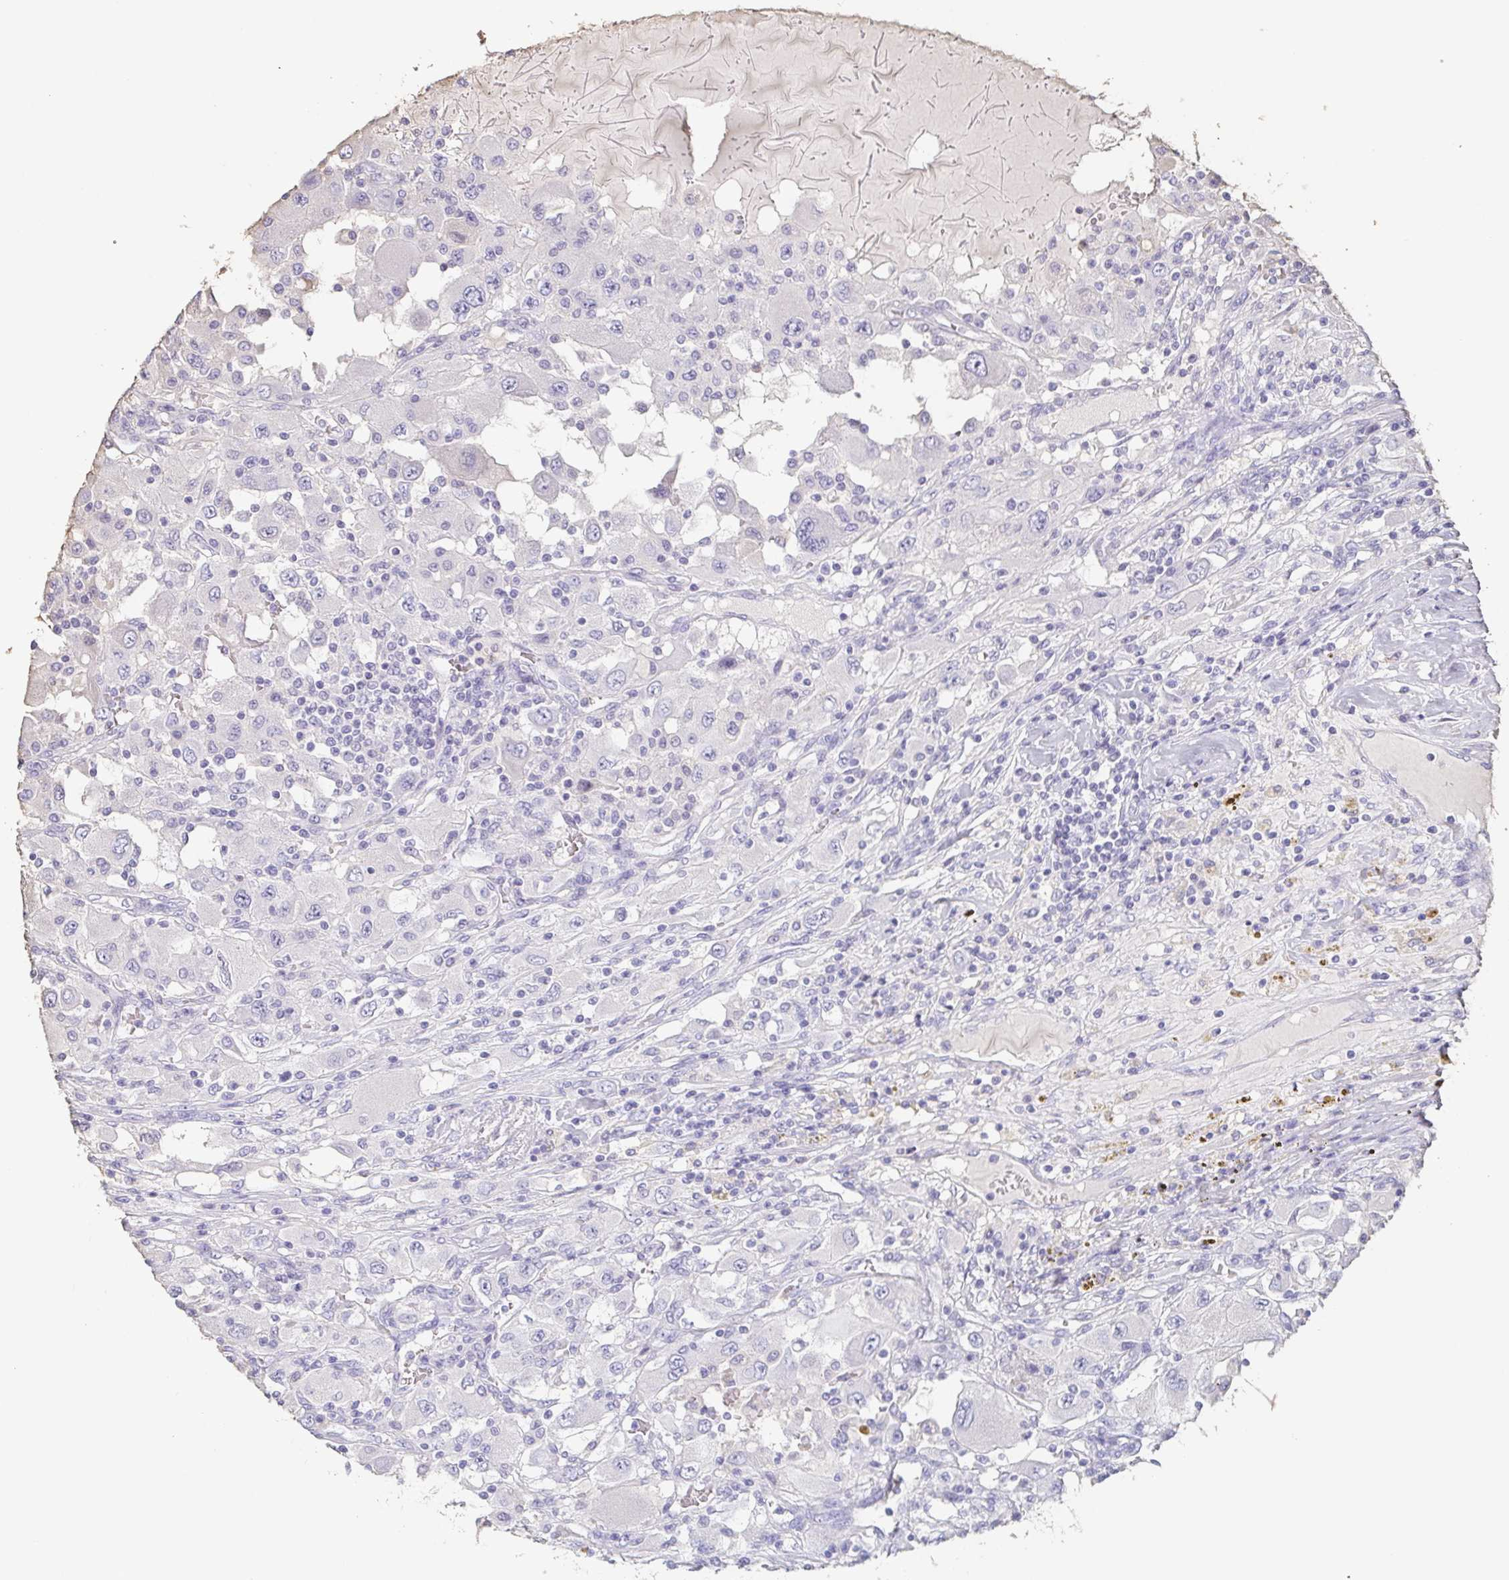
{"staining": {"intensity": "negative", "quantity": "none", "location": "none"}, "tissue": "renal cancer", "cell_type": "Tumor cells", "image_type": "cancer", "snomed": [{"axis": "morphology", "description": "Adenocarcinoma, NOS"}, {"axis": "topography", "description": "Kidney"}], "caption": "There is no significant expression in tumor cells of renal adenocarcinoma.", "gene": "BPIFA2", "patient": {"sex": "female", "age": 67}}